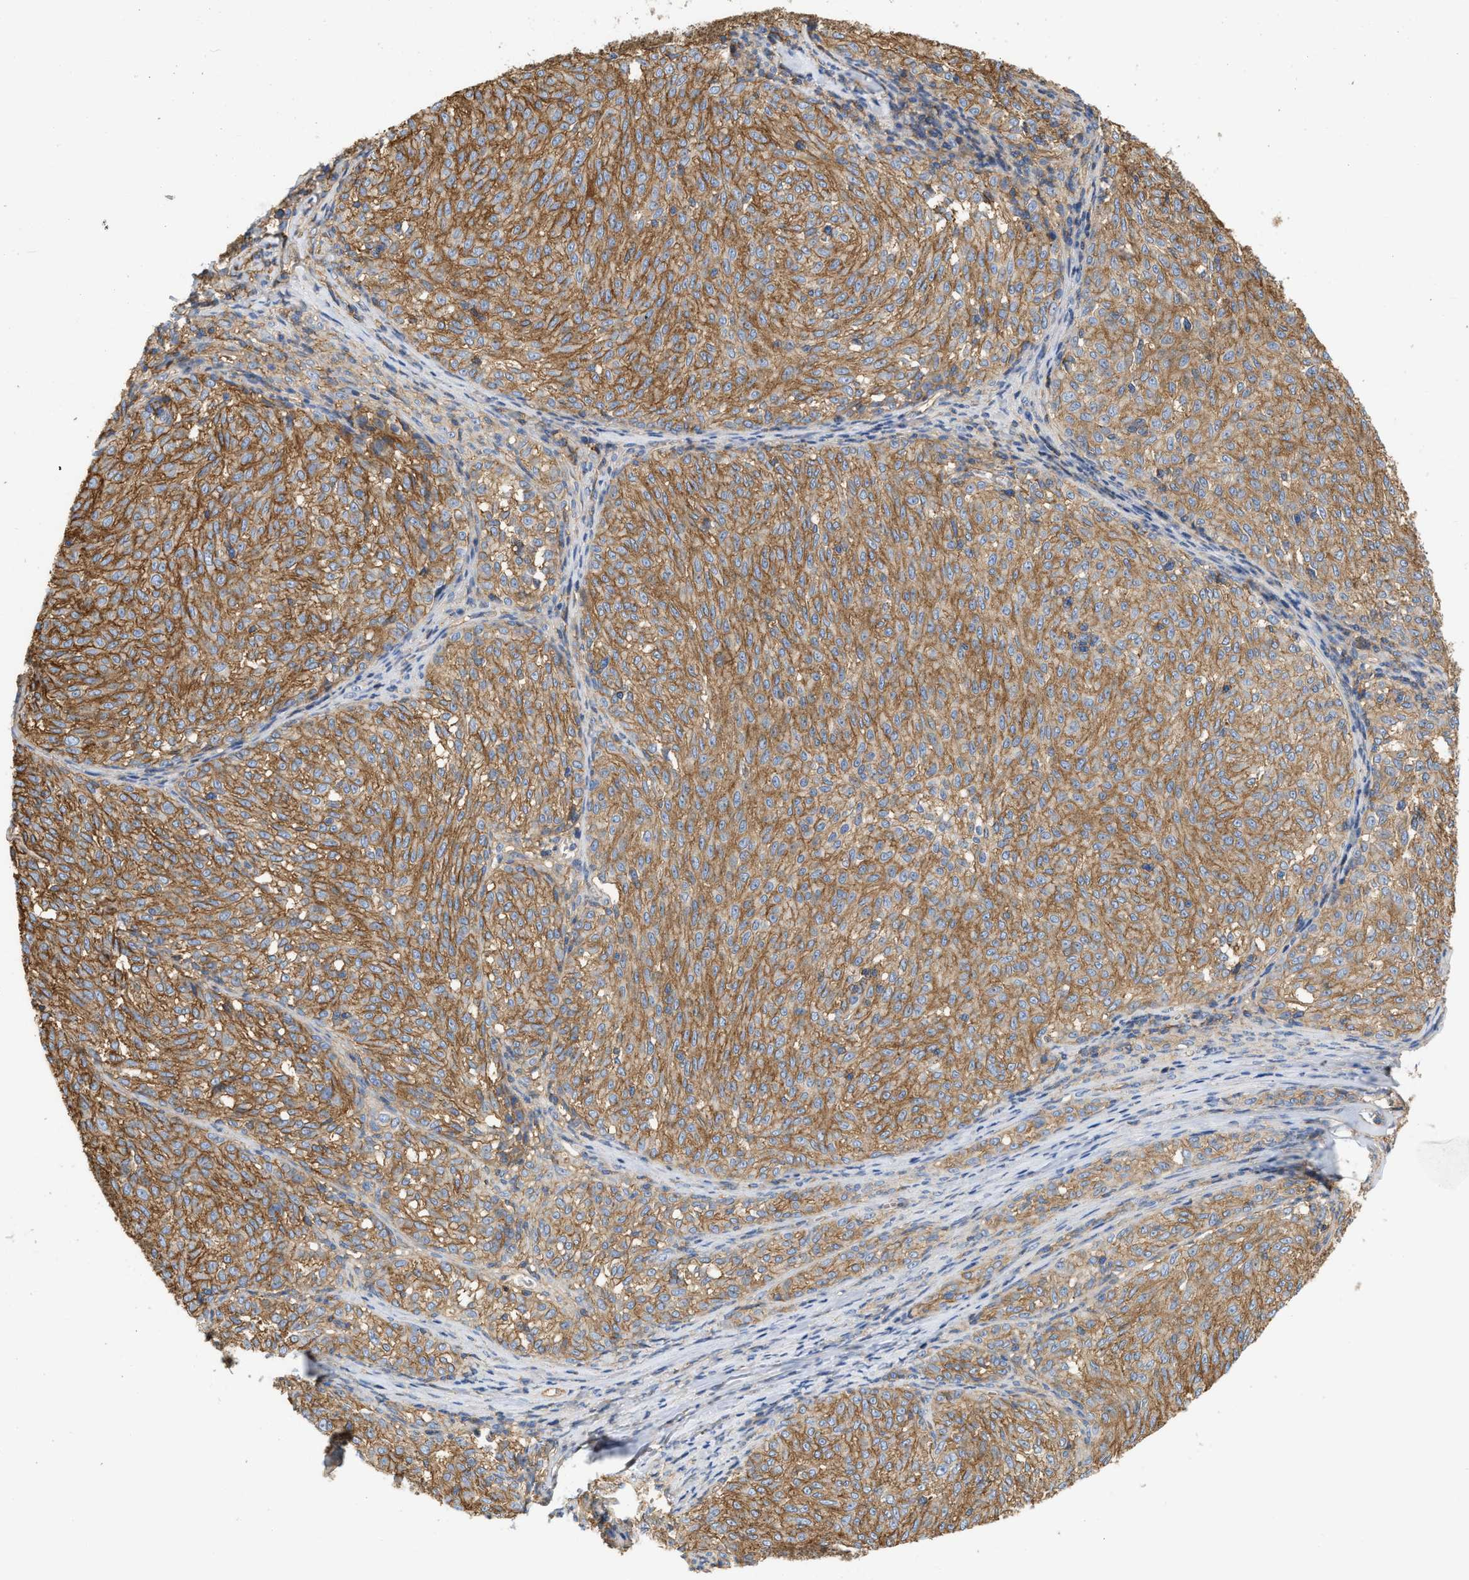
{"staining": {"intensity": "moderate", "quantity": ">75%", "location": "cytoplasmic/membranous"}, "tissue": "melanoma", "cell_type": "Tumor cells", "image_type": "cancer", "snomed": [{"axis": "morphology", "description": "Malignant melanoma, NOS"}, {"axis": "topography", "description": "Skin"}], "caption": "Malignant melanoma stained with immunohistochemistry displays moderate cytoplasmic/membranous expression in about >75% of tumor cells.", "gene": "GNB4", "patient": {"sex": "female", "age": 72}}